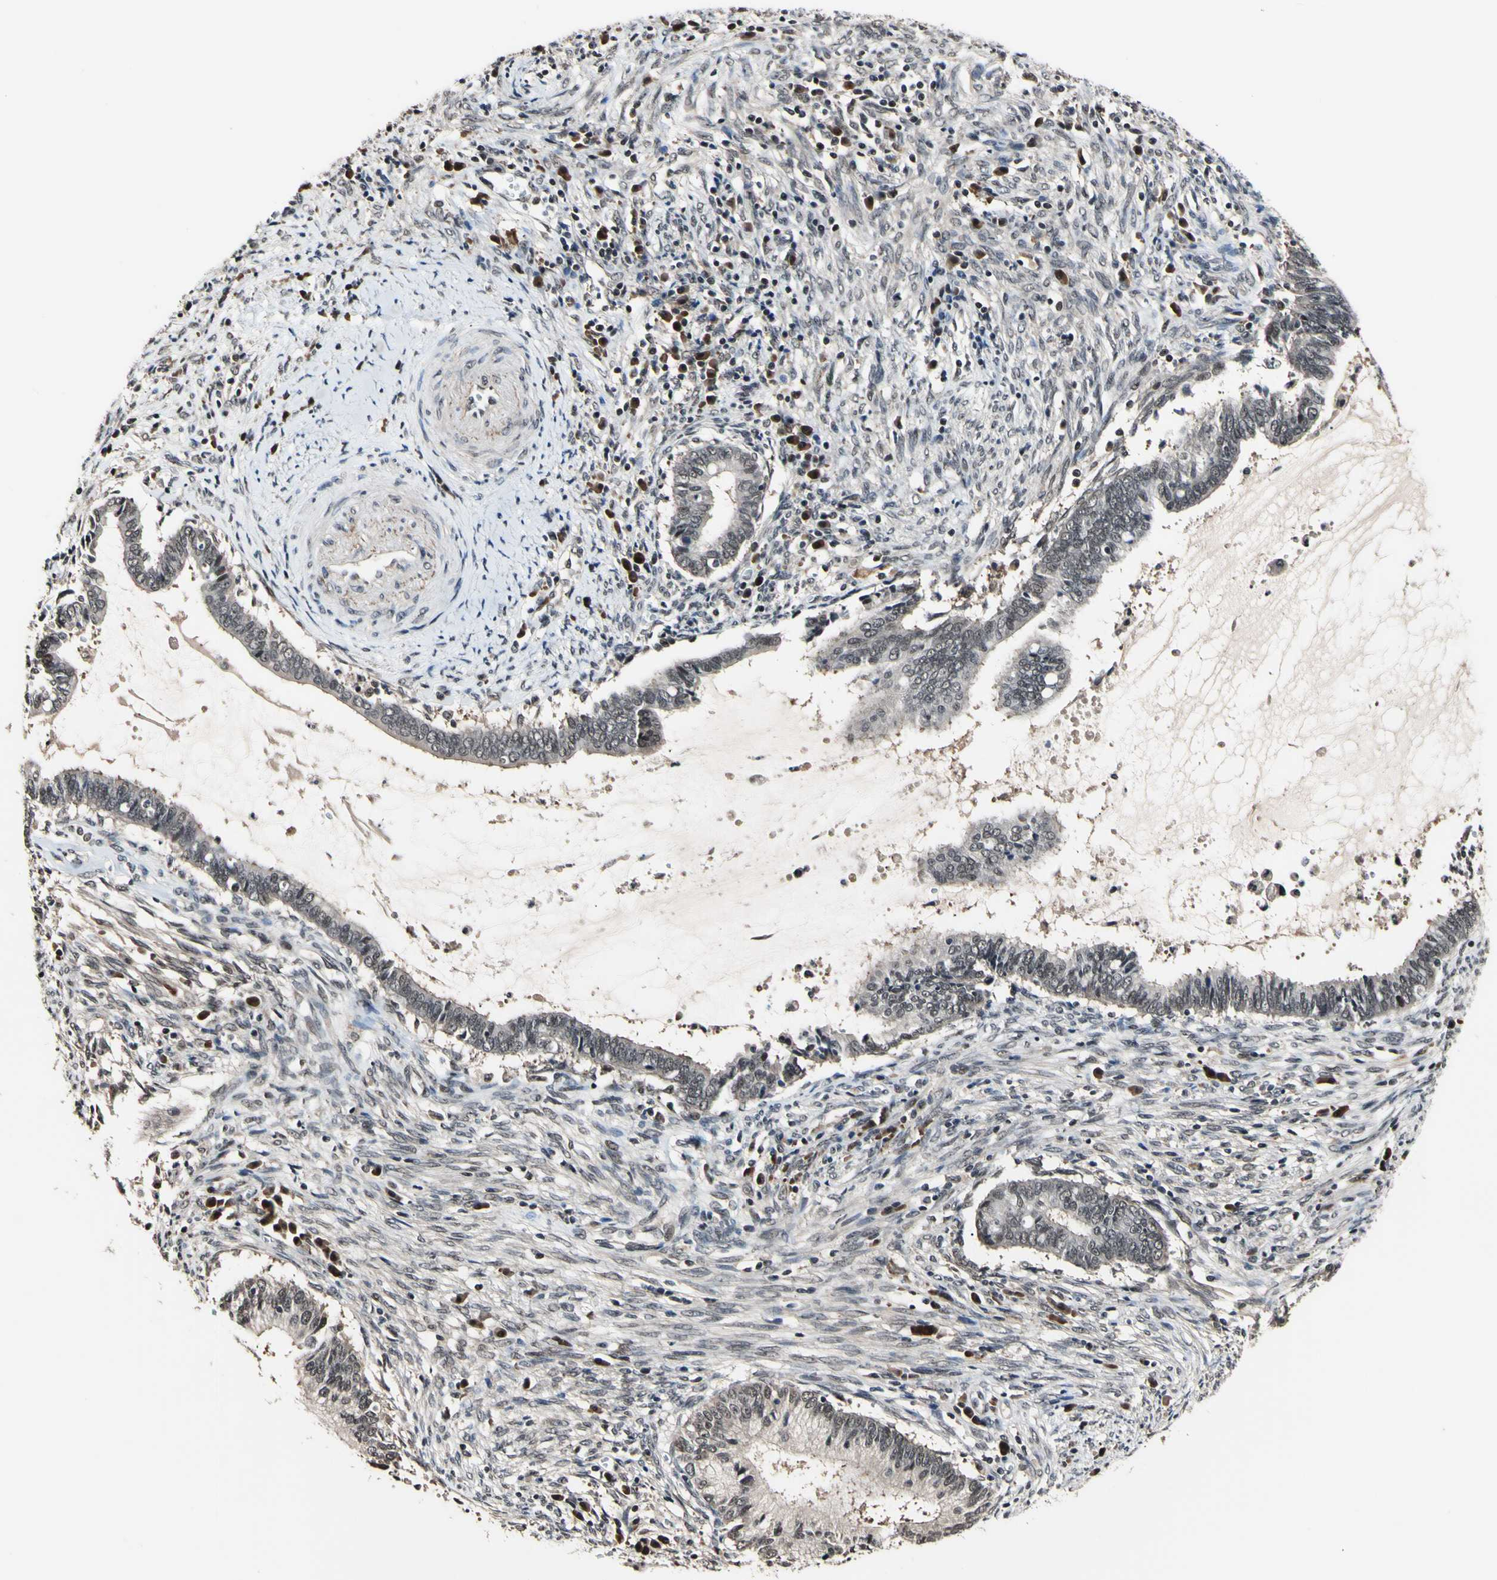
{"staining": {"intensity": "weak", "quantity": ">75%", "location": "cytoplasmic/membranous"}, "tissue": "cervical cancer", "cell_type": "Tumor cells", "image_type": "cancer", "snomed": [{"axis": "morphology", "description": "Adenocarcinoma, NOS"}, {"axis": "topography", "description": "Cervix"}], "caption": "Weak cytoplasmic/membranous expression for a protein is identified in about >75% of tumor cells of cervical adenocarcinoma using immunohistochemistry (IHC).", "gene": "PSMD10", "patient": {"sex": "female", "age": 44}}